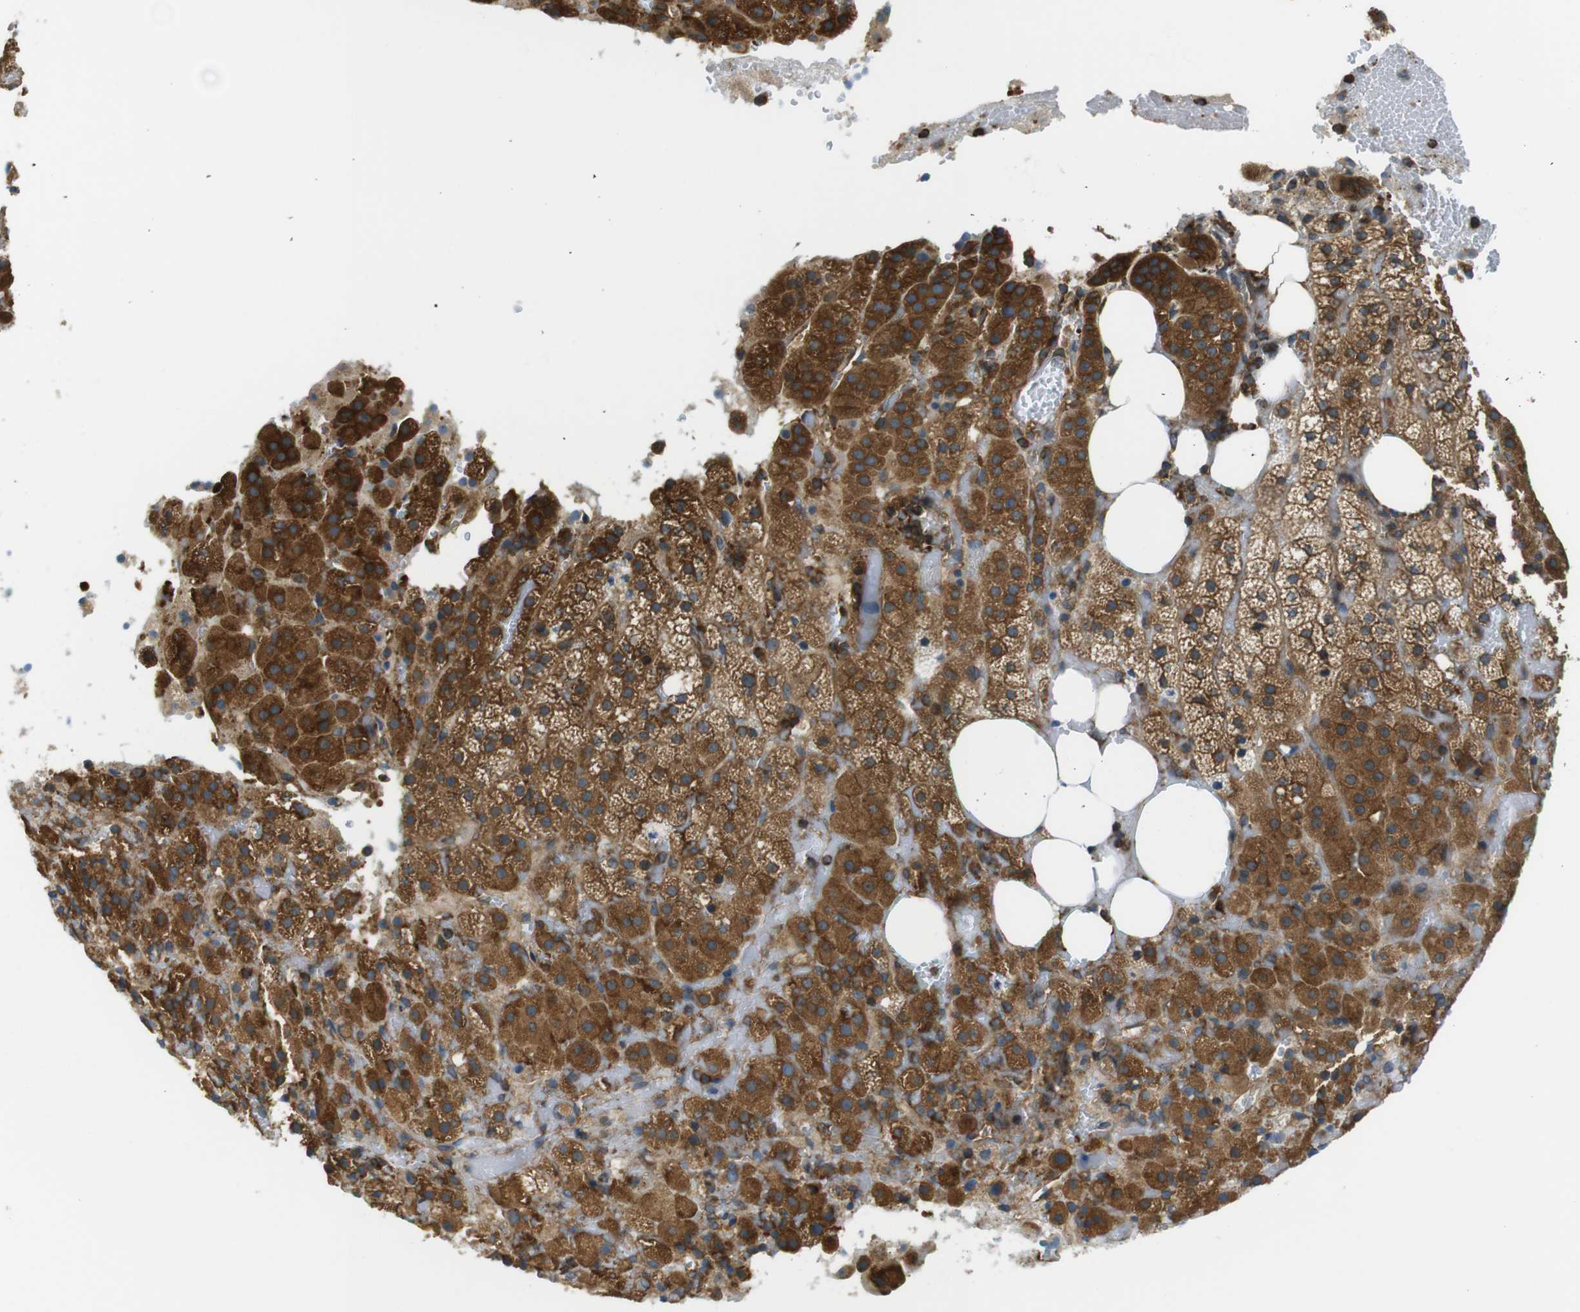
{"staining": {"intensity": "strong", "quantity": ">75%", "location": "cytoplasmic/membranous"}, "tissue": "adrenal gland", "cell_type": "Glandular cells", "image_type": "normal", "snomed": [{"axis": "morphology", "description": "Normal tissue, NOS"}, {"axis": "topography", "description": "Adrenal gland"}], "caption": "Adrenal gland stained for a protein (brown) shows strong cytoplasmic/membranous positive positivity in about >75% of glandular cells.", "gene": "TSC1", "patient": {"sex": "female", "age": 59}}